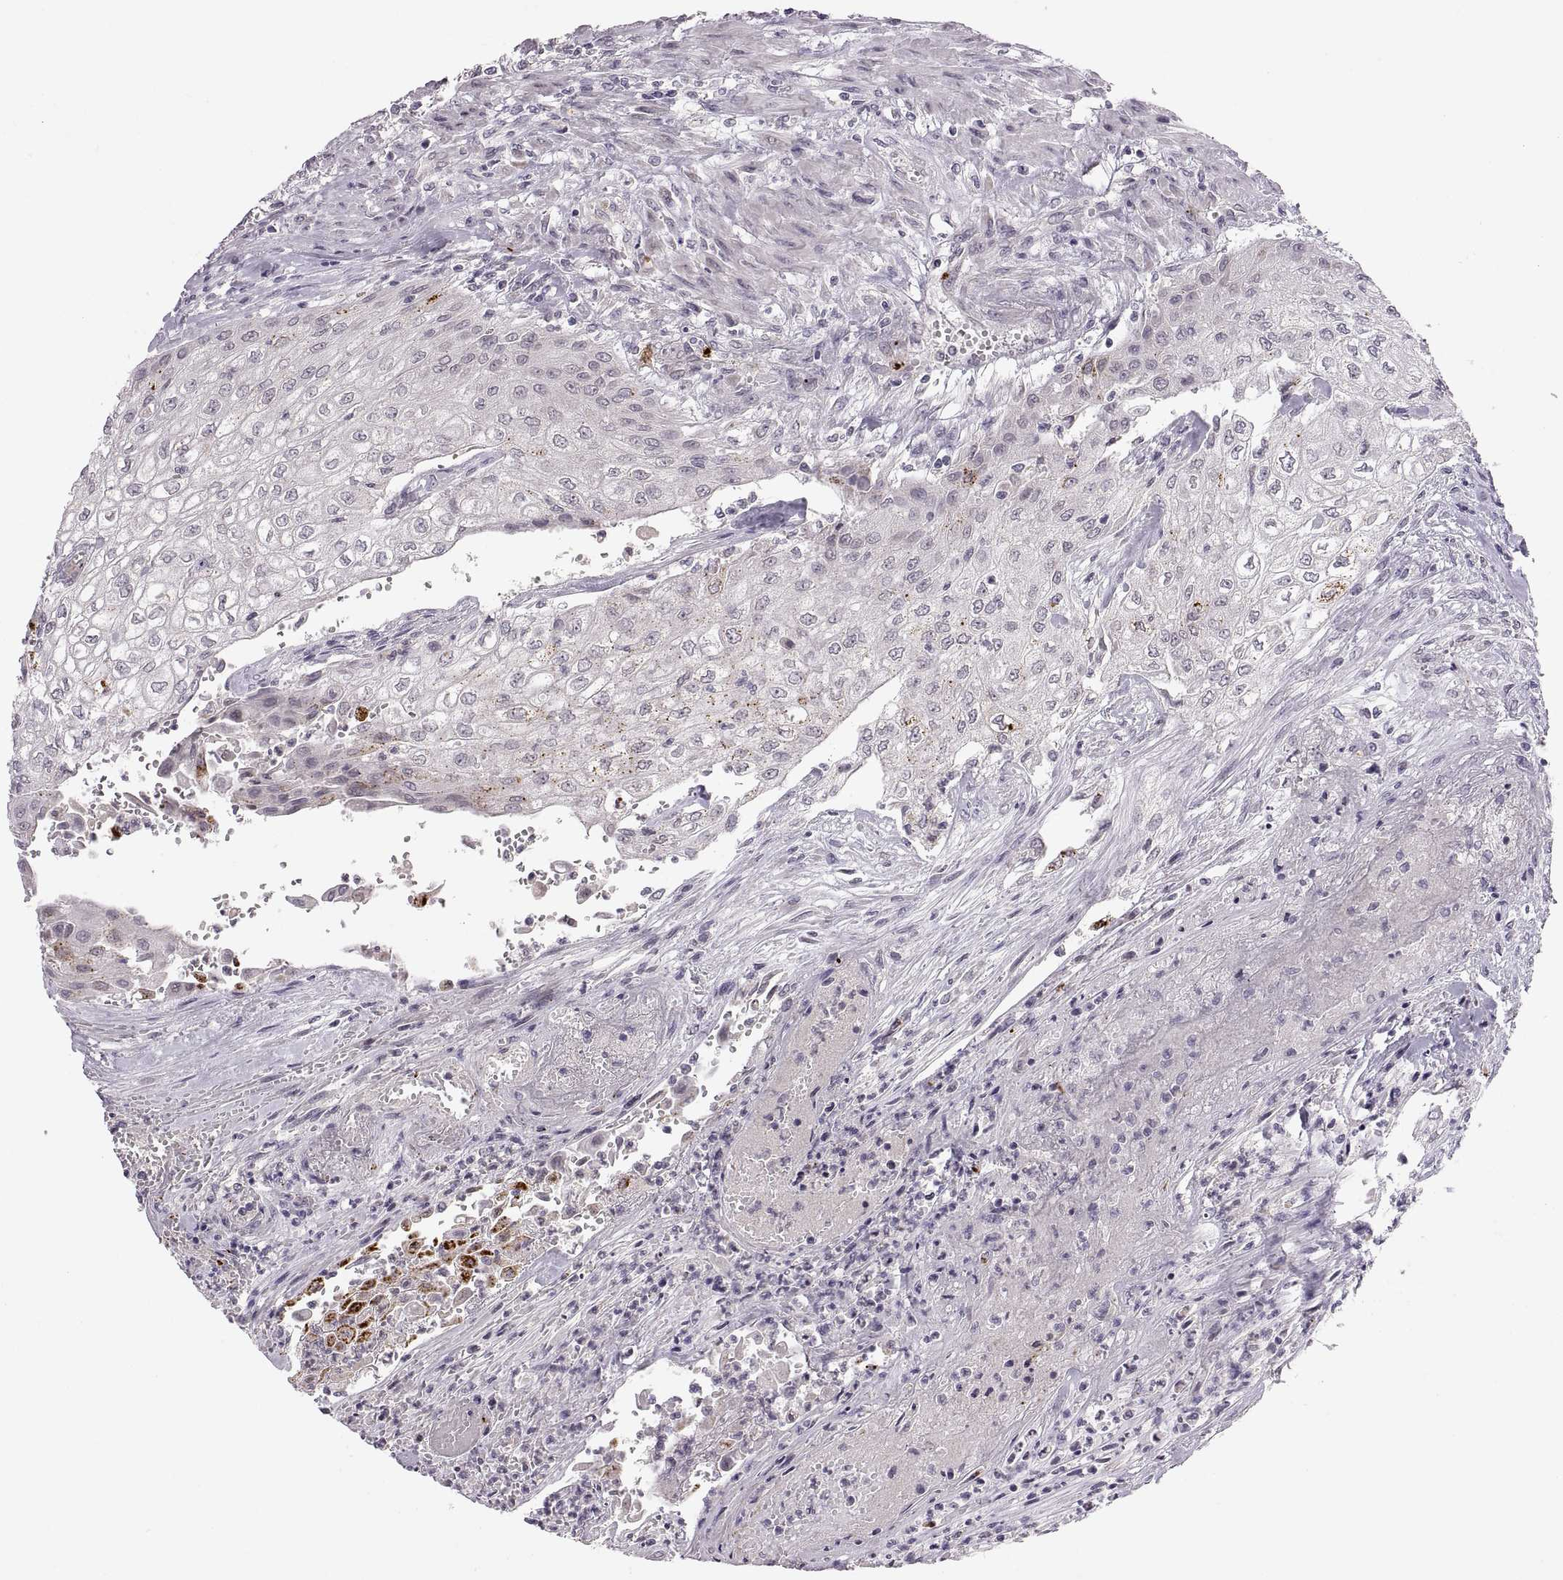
{"staining": {"intensity": "negative", "quantity": "none", "location": "none"}, "tissue": "urothelial cancer", "cell_type": "Tumor cells", "image_type": "cancer", "snomed": [{"axis": "morphology", "description": "Urothelial carcinoma, High grade"}, {"axis": "topography", "description": "Urinary bladder"}], "caption": "High-grade urothelial carcinoma was stained to show a protein in brown. There is no significant staining in tumor cells.", "gene": "ADH6", "patient": {"sex": "male", "age": 62}}